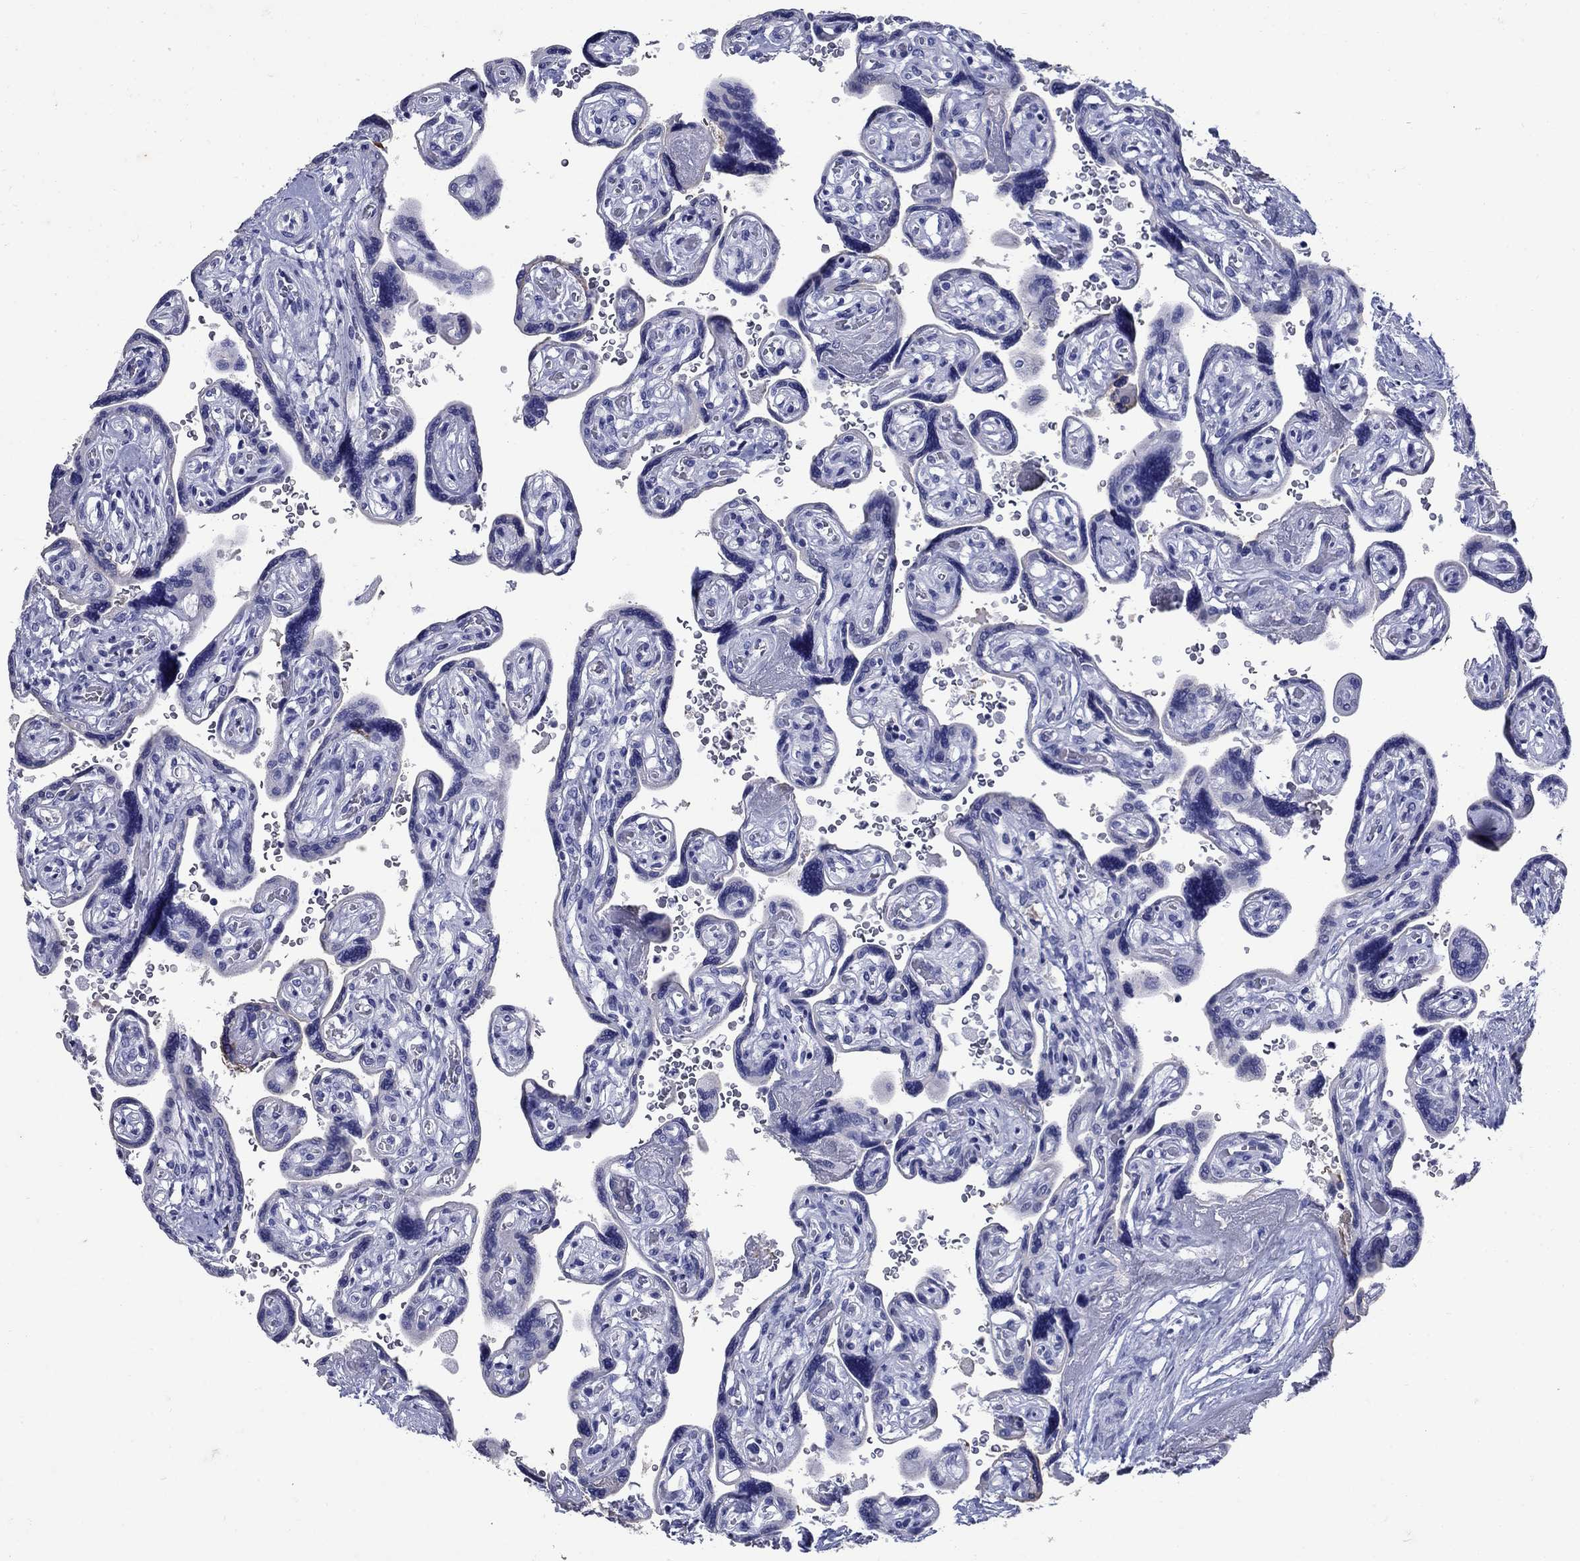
{"staining": {"intensity": "negative", "quantity": "none", "location": "none"}, "tissue": "placenta", "cell_type": "Decidual cells", "image_type": "normal", "snomed": [{"axis": "morphology", "description": "Normal tissue, NOS"}, {"axis": "topography", "description": "Placenta"}], "caption": "Protein analysis of benign placenta displays no significant expression in decidual cells.", "gene": "CD1A", "patient": {"sex": "female", "age": 32}}